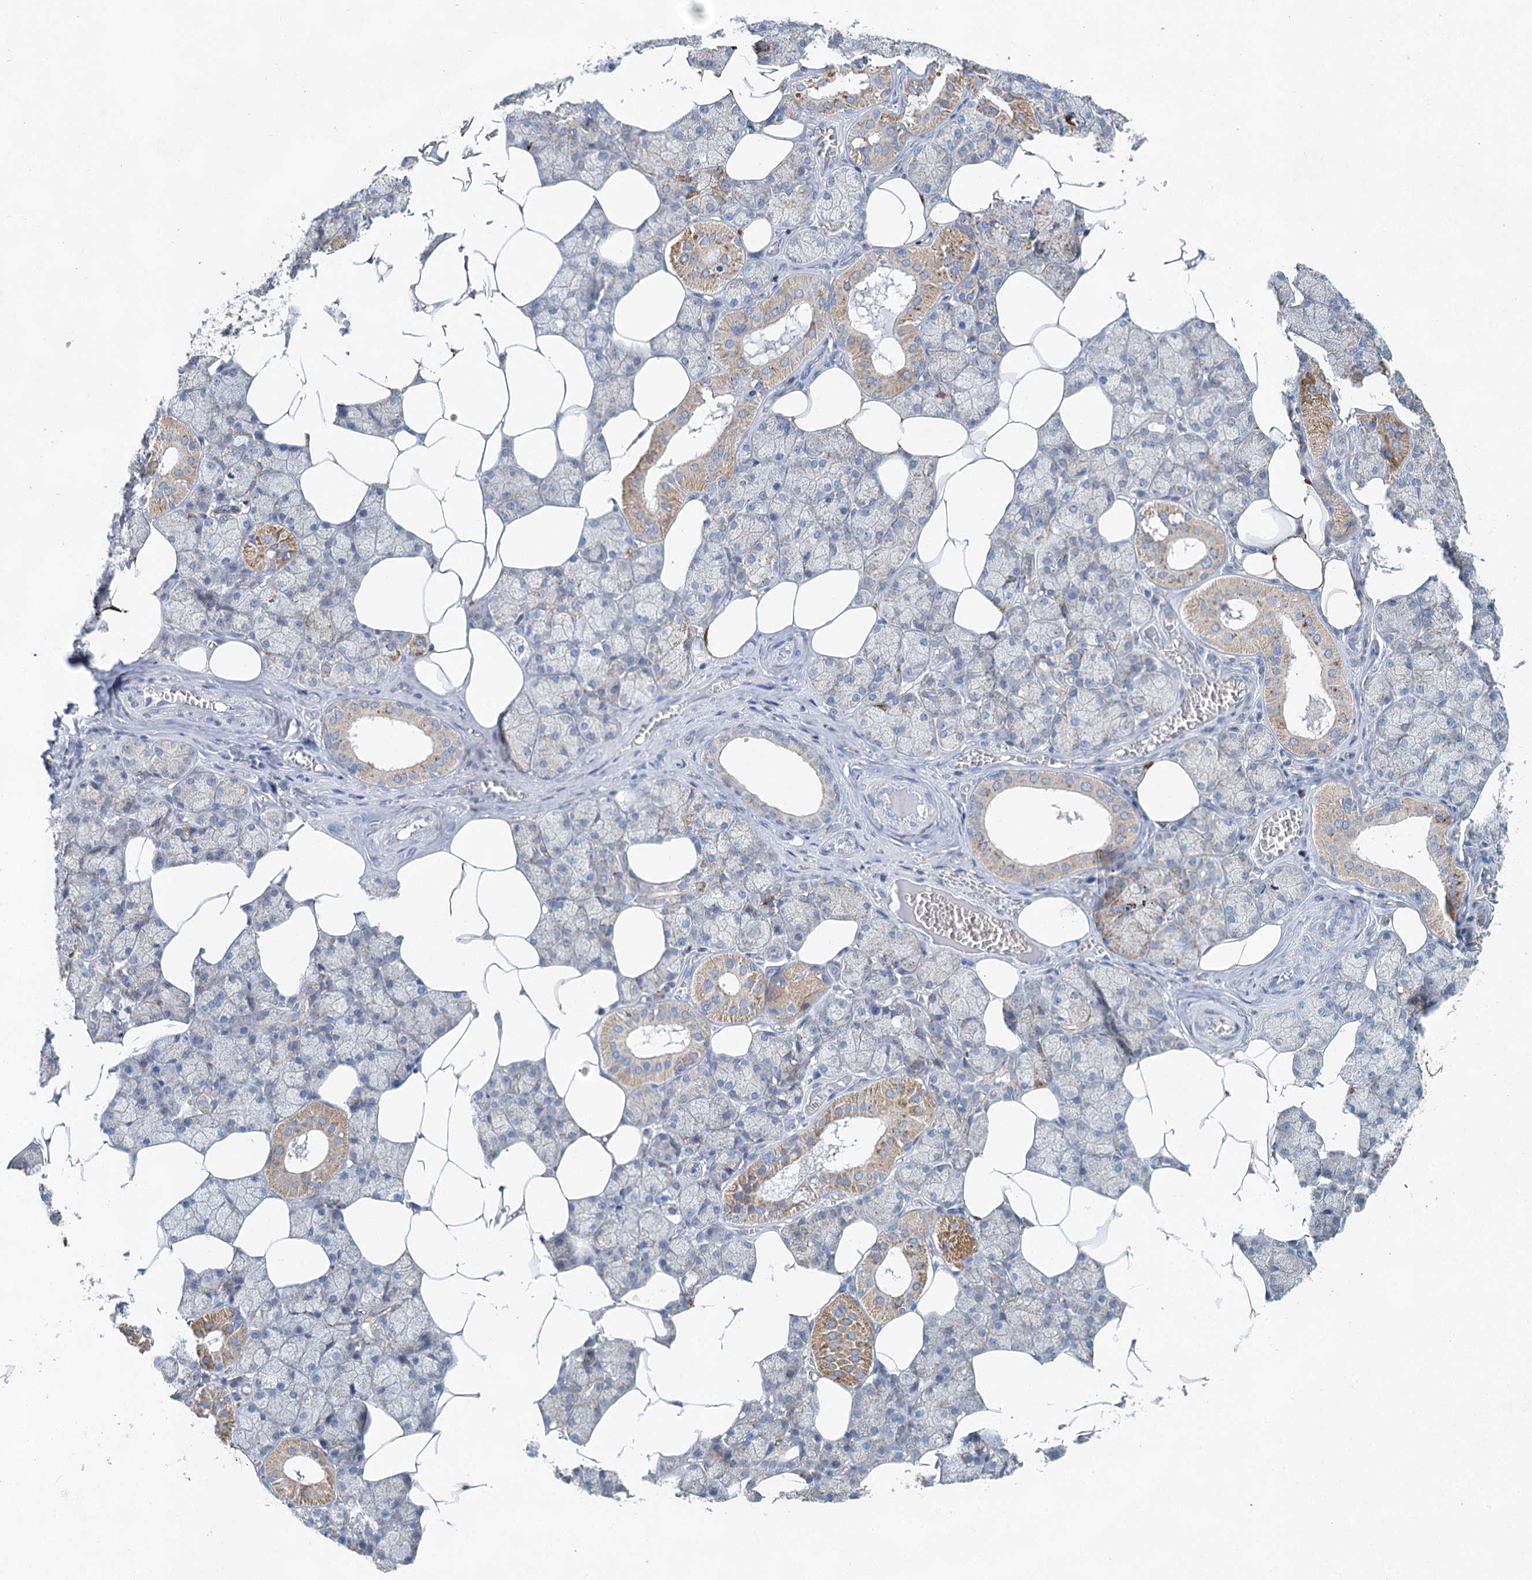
{"staining": {"intensity": "moderate", "quantity": "25%-75%", "location": "cytoplasmic/membranous"}, "tissue": "salivary gland", "cell_type": "Glandular cells", "image_type": "normal", "snomed": [{"axis": "morphology", "description": "Normal tissue, NOS"}, {"axis": "topography", "description": "Salivary gland"}], "caption": "A brown stain highlights moderate cytoplasmic/membranous positivity of a protein in glandular cells of unremarkable salivary gland. (brown staining indicates protein expression, while blue staining denotes nuclei).", "gene": "XPO6", "patient": {"sex": "male", "age": 62}}